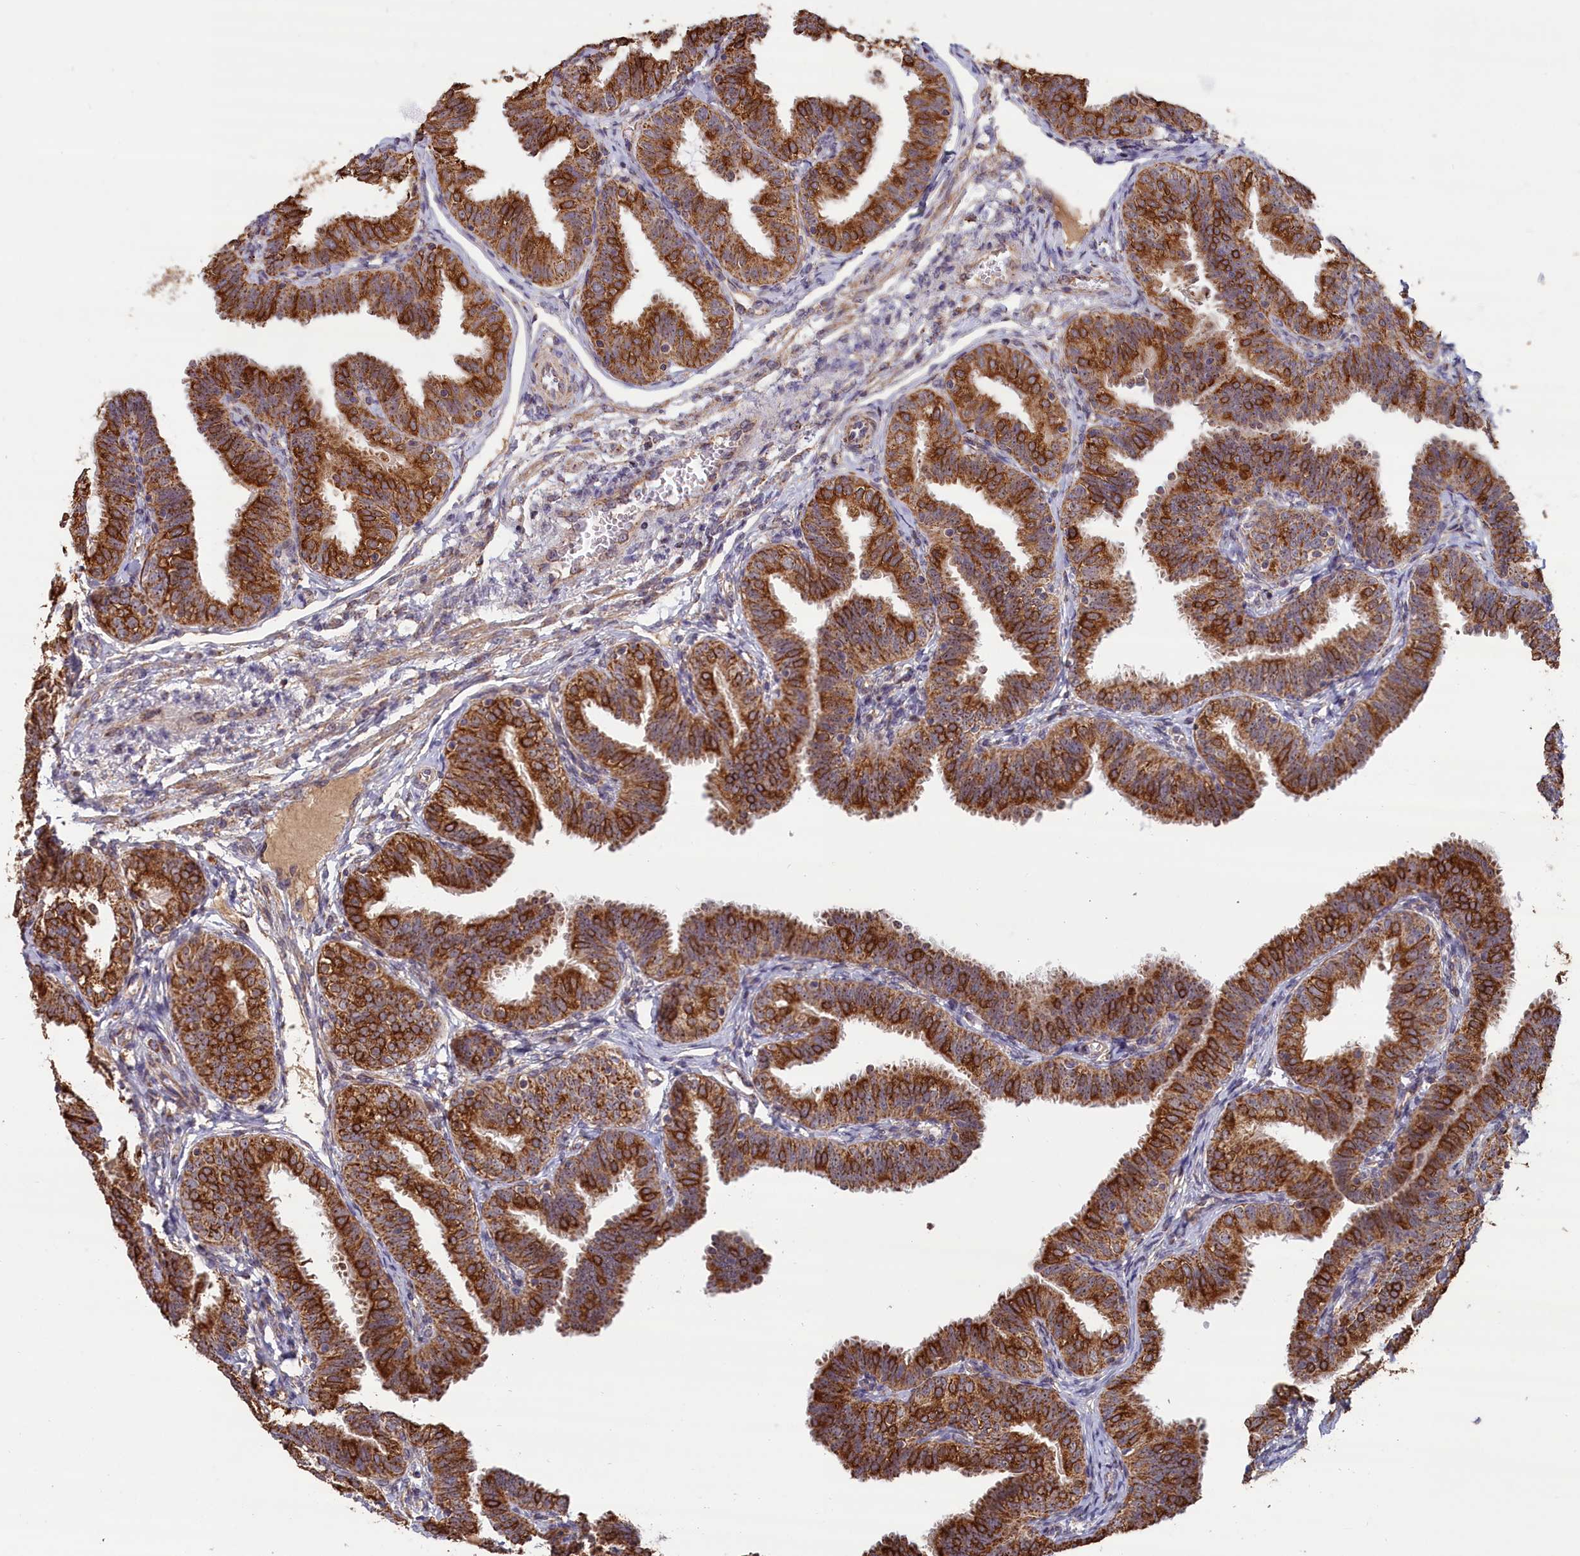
{"staining": {"intensity": "moderate", "quantity": ">75%", "location": "cytoplasmic/membranous"}, "tissue": "fallopian tube", "cell_type": "Glandular cells", "image_type": "normal", "snomed": [{"axis": "morphology", "description": "Normal tissue, NOS"}, {"axis": "topography", "description": "Fallopian tube"}], "caption": "Protein staining by immunohistochemistry (IHC) displays moderate cytoplasmic/membranous positivity in about >75% of glandular cells in benign fallopian tube.", "gene": "ENSG00000269825", "patient": {"sex": "female", "age": 35}}